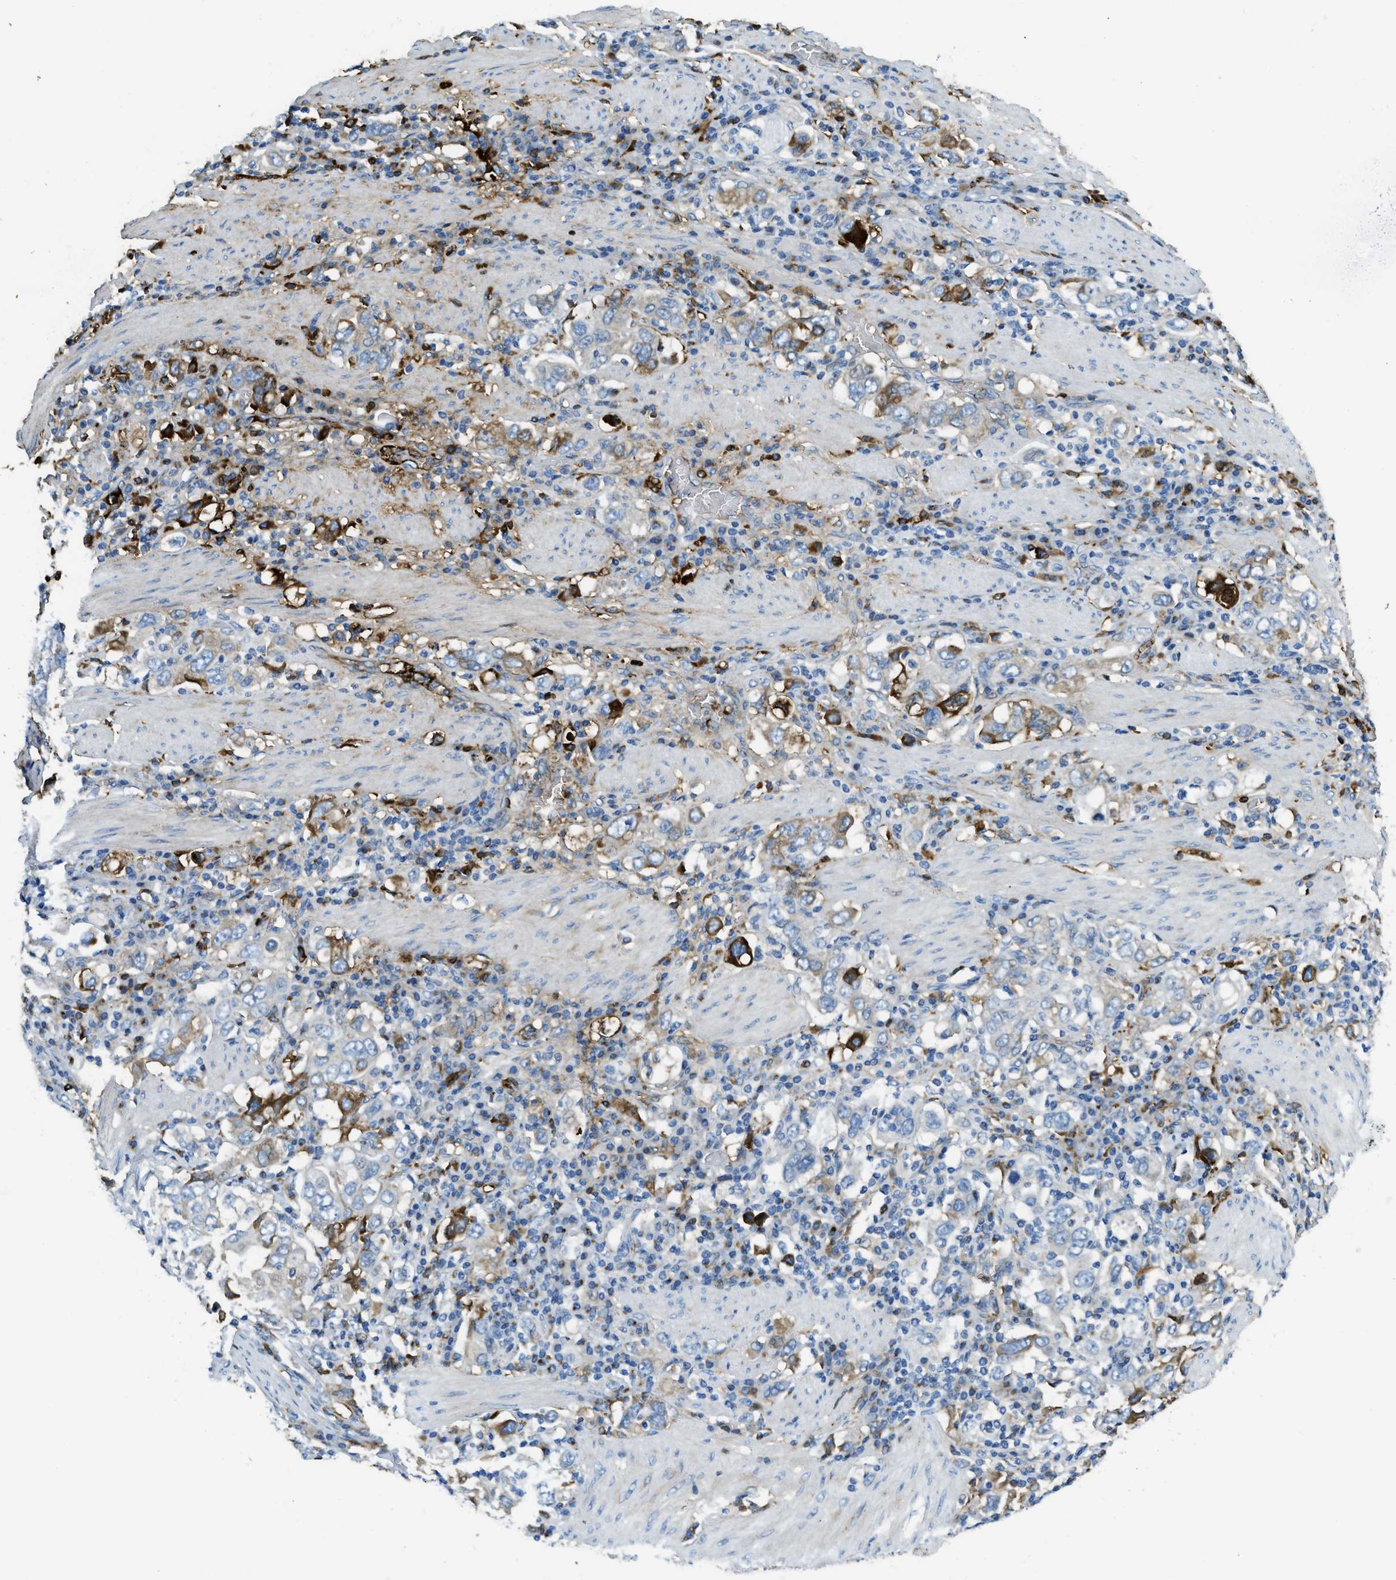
{"staining": {"intensity": "weak", "quantity": "<25%", "location": "cytoplasmic/membranous"}, "tissue": "stomach cancer", "cell_type": "Tumor cells", "image_type": "cancer", "snomed": [{"axis": "morphology", "description": "Adenocarcinoma, NOS"}, {"axis": "topography", "description": "Stomach, upper"}], "caption": "High magnification brightfield microscopy of adenocarcinoma (stomach) stained with DAB (3,3'-diaminobenzidine) (brown) and counterstained with hematoxylin (blue): tumor cells show no significant positivity.", "gene": "TRIM59", "patient": {"sex": "male", "age": 62}}